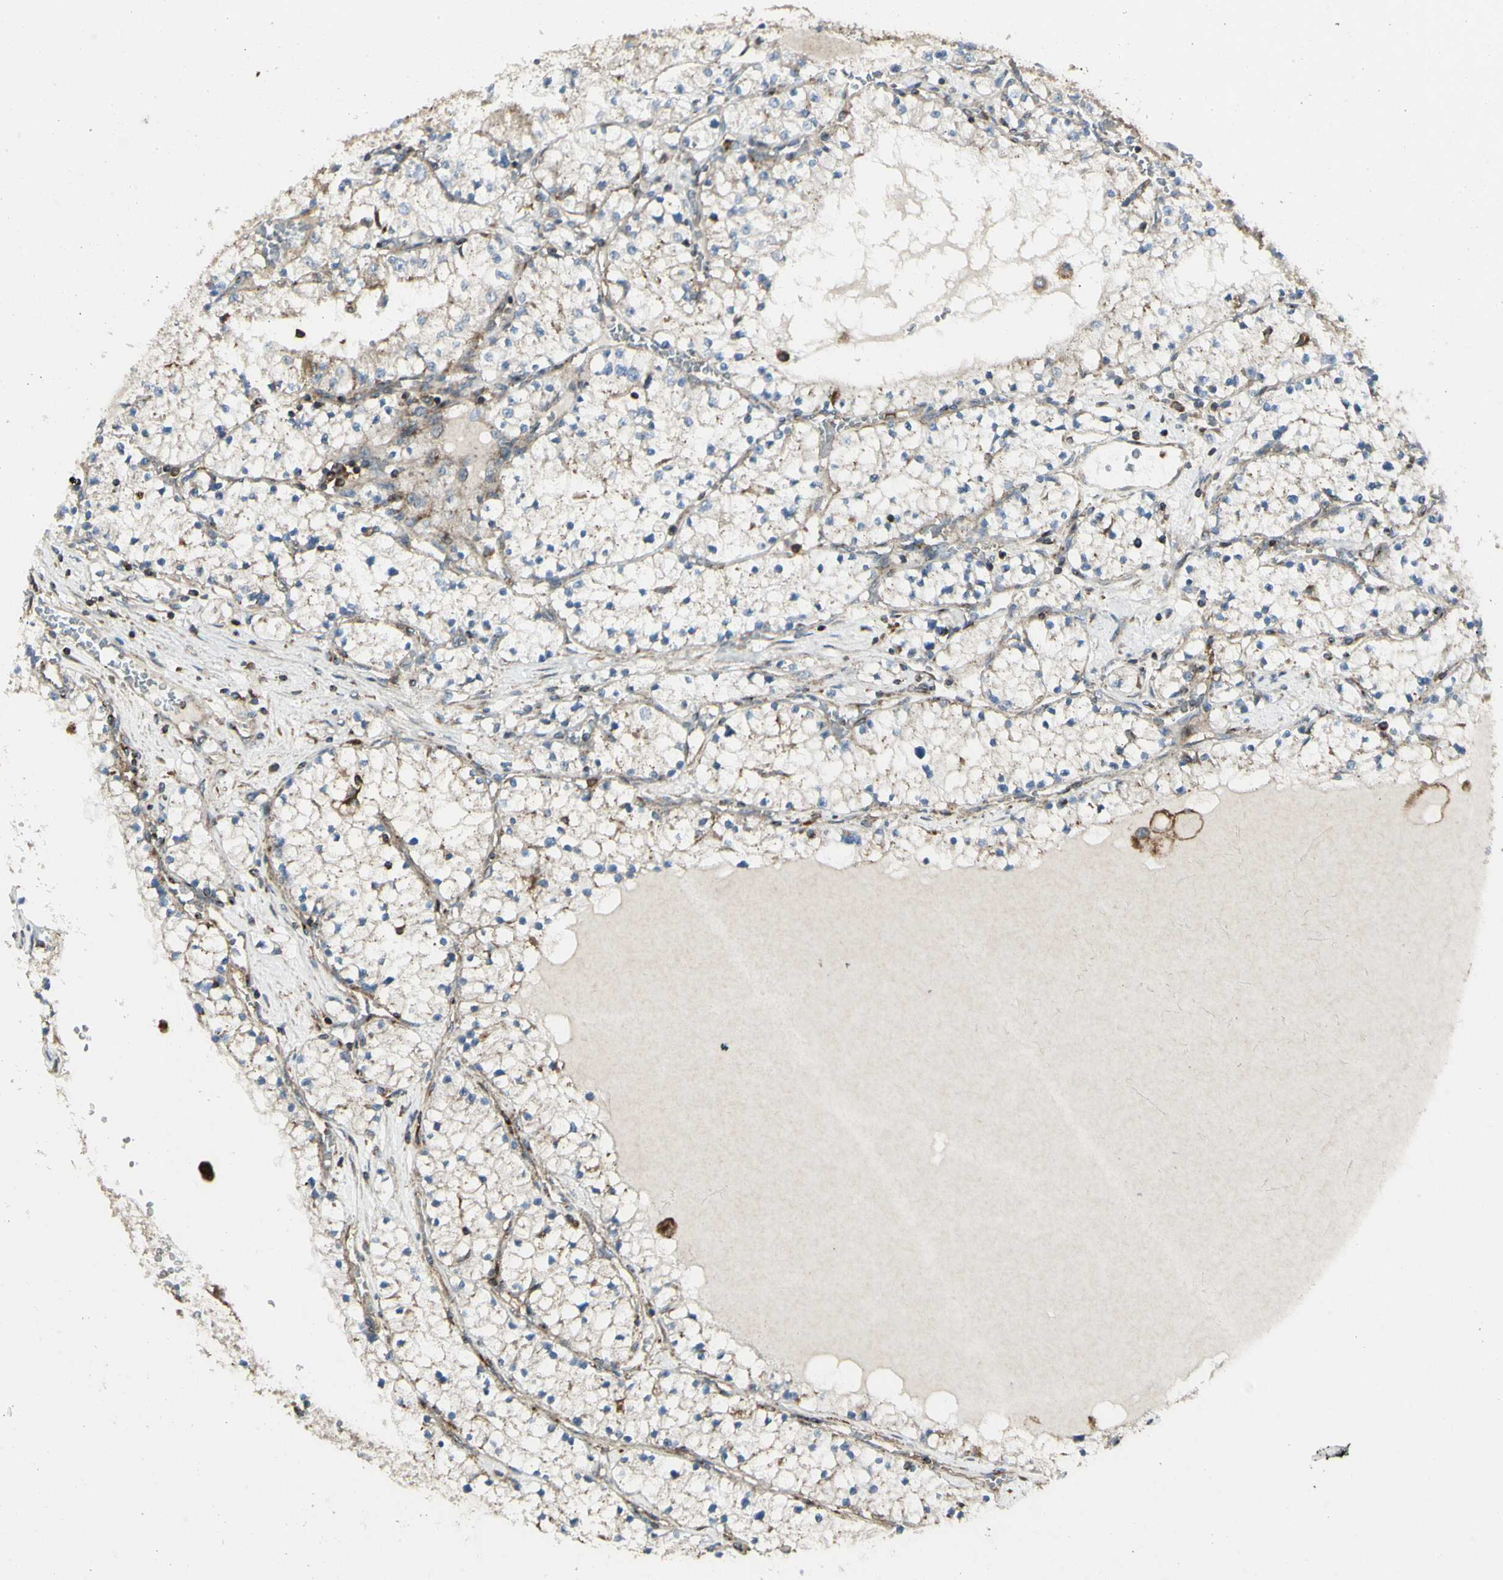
{"staining": {"intensity": "weak", "quantity": "25%-75%", "location": "cytoplasmic/membranous"}, "tissue": "renal cancer", "cell_type": "Tumor cells", "image_type": "cancer", "snomed": [{"axis": "morphology", "description": "Adenocarcinoma, NOS"}, {"axis": "topography", "description": "Kidney"}], "caption": "An image of renal adenocarcinoma stained for a protein shows weak cytoplasmic/membranous brown staining in tumor cells.", "gene": "NAPA", "patient": {"sex": "male", "age": 68}}